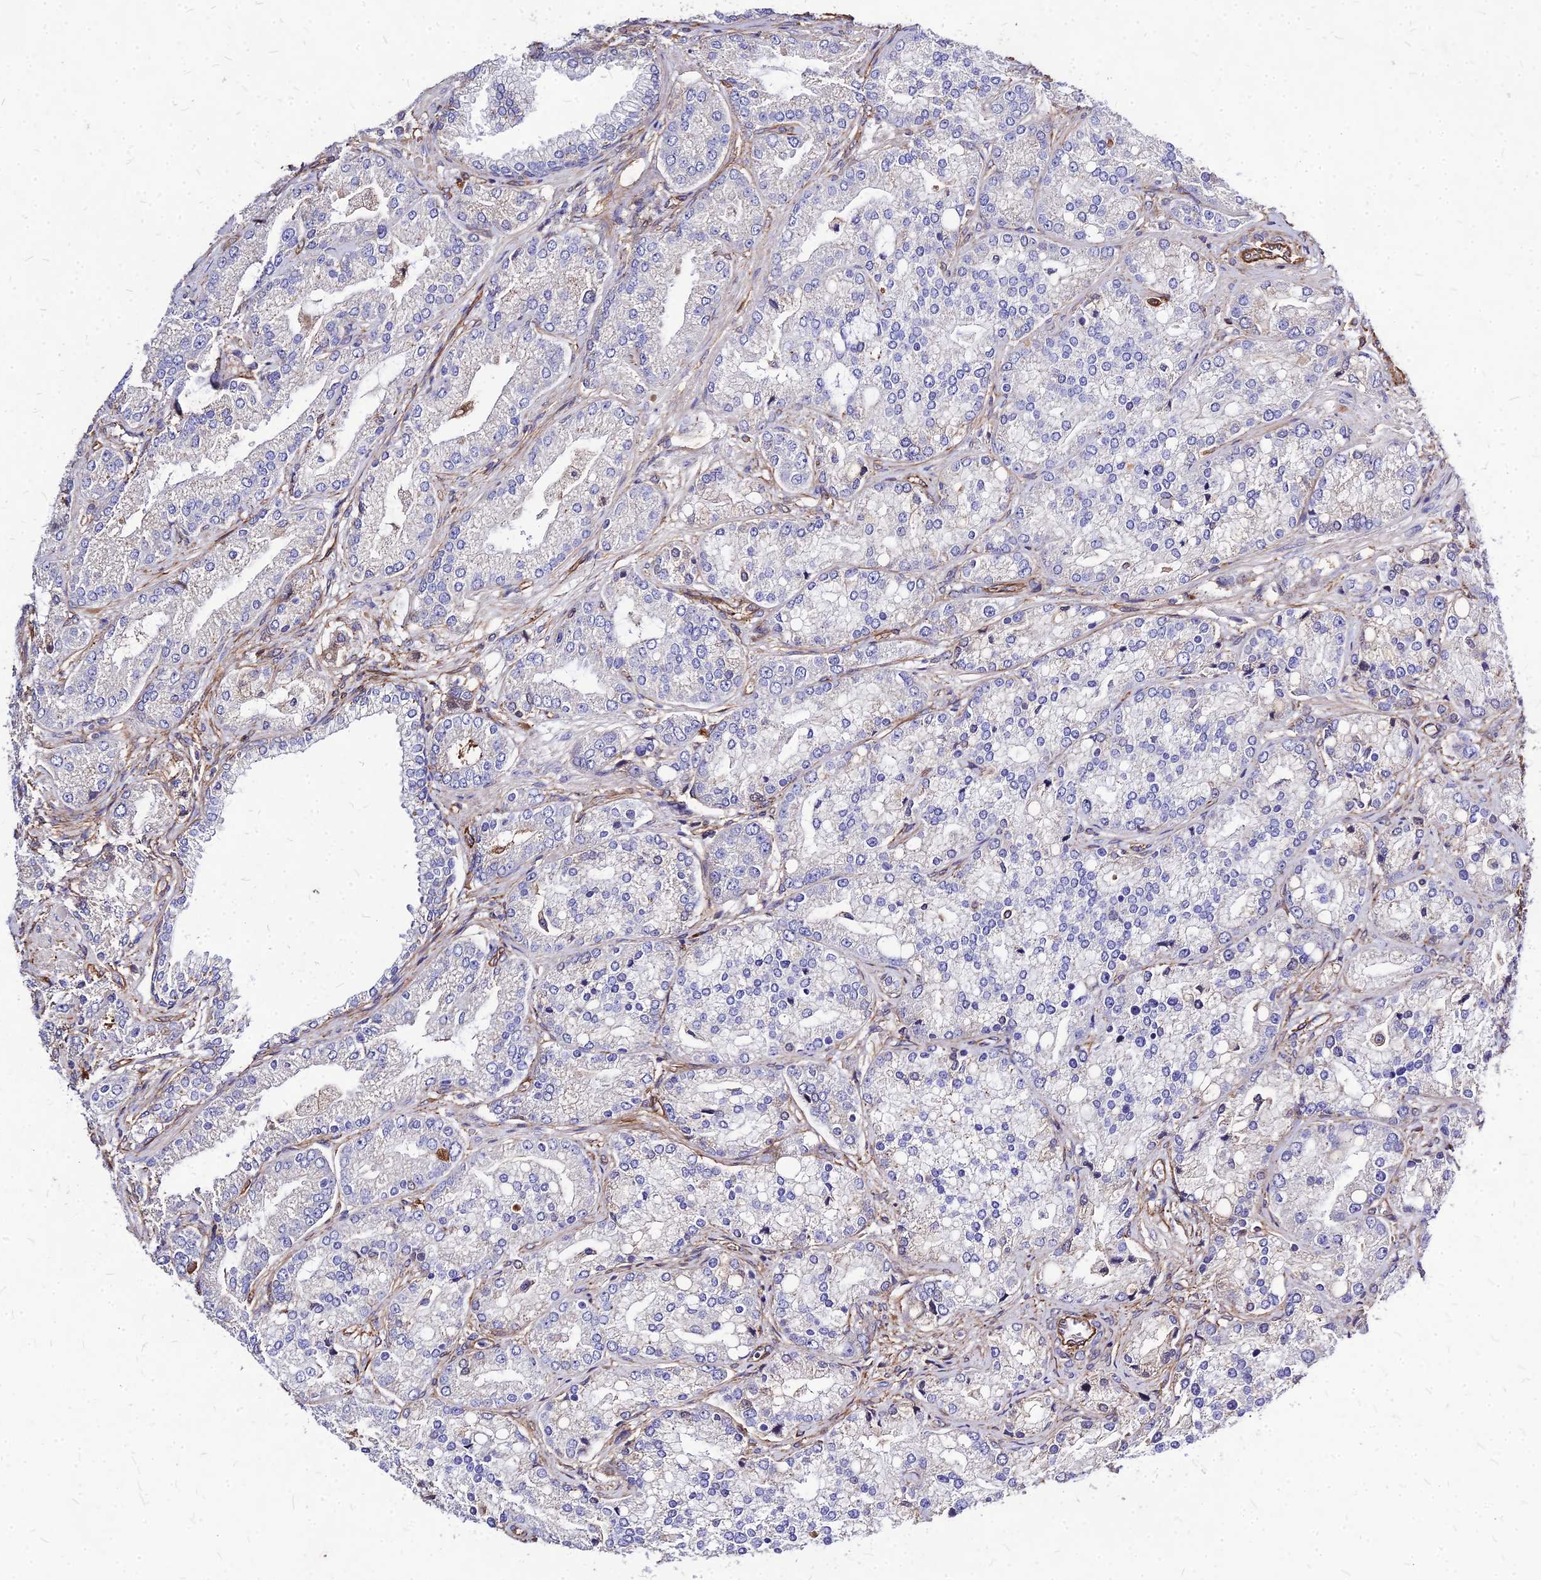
{"staining": {"intensity": "negative", "quantity": "none", "location": "none"}, "tissue": "prostate cancer", "cell_type": "Tumor cells", "image_type": "cancer", "snomed": [{"axis": "morphology", "description": "Adenocarcinoma, High grade"}, {"axis": "topography", "description": "Prostate"}], "caption": "Immunohistochemistry (IHC) photomicrograph of neoplastic tissue: human prostate high-grade adenocarcinoma stained with DAB shows no significant protein positivity in tumor cells.", "gene": "EFCC1", "patient": {"sex": "male", "age": 71}}